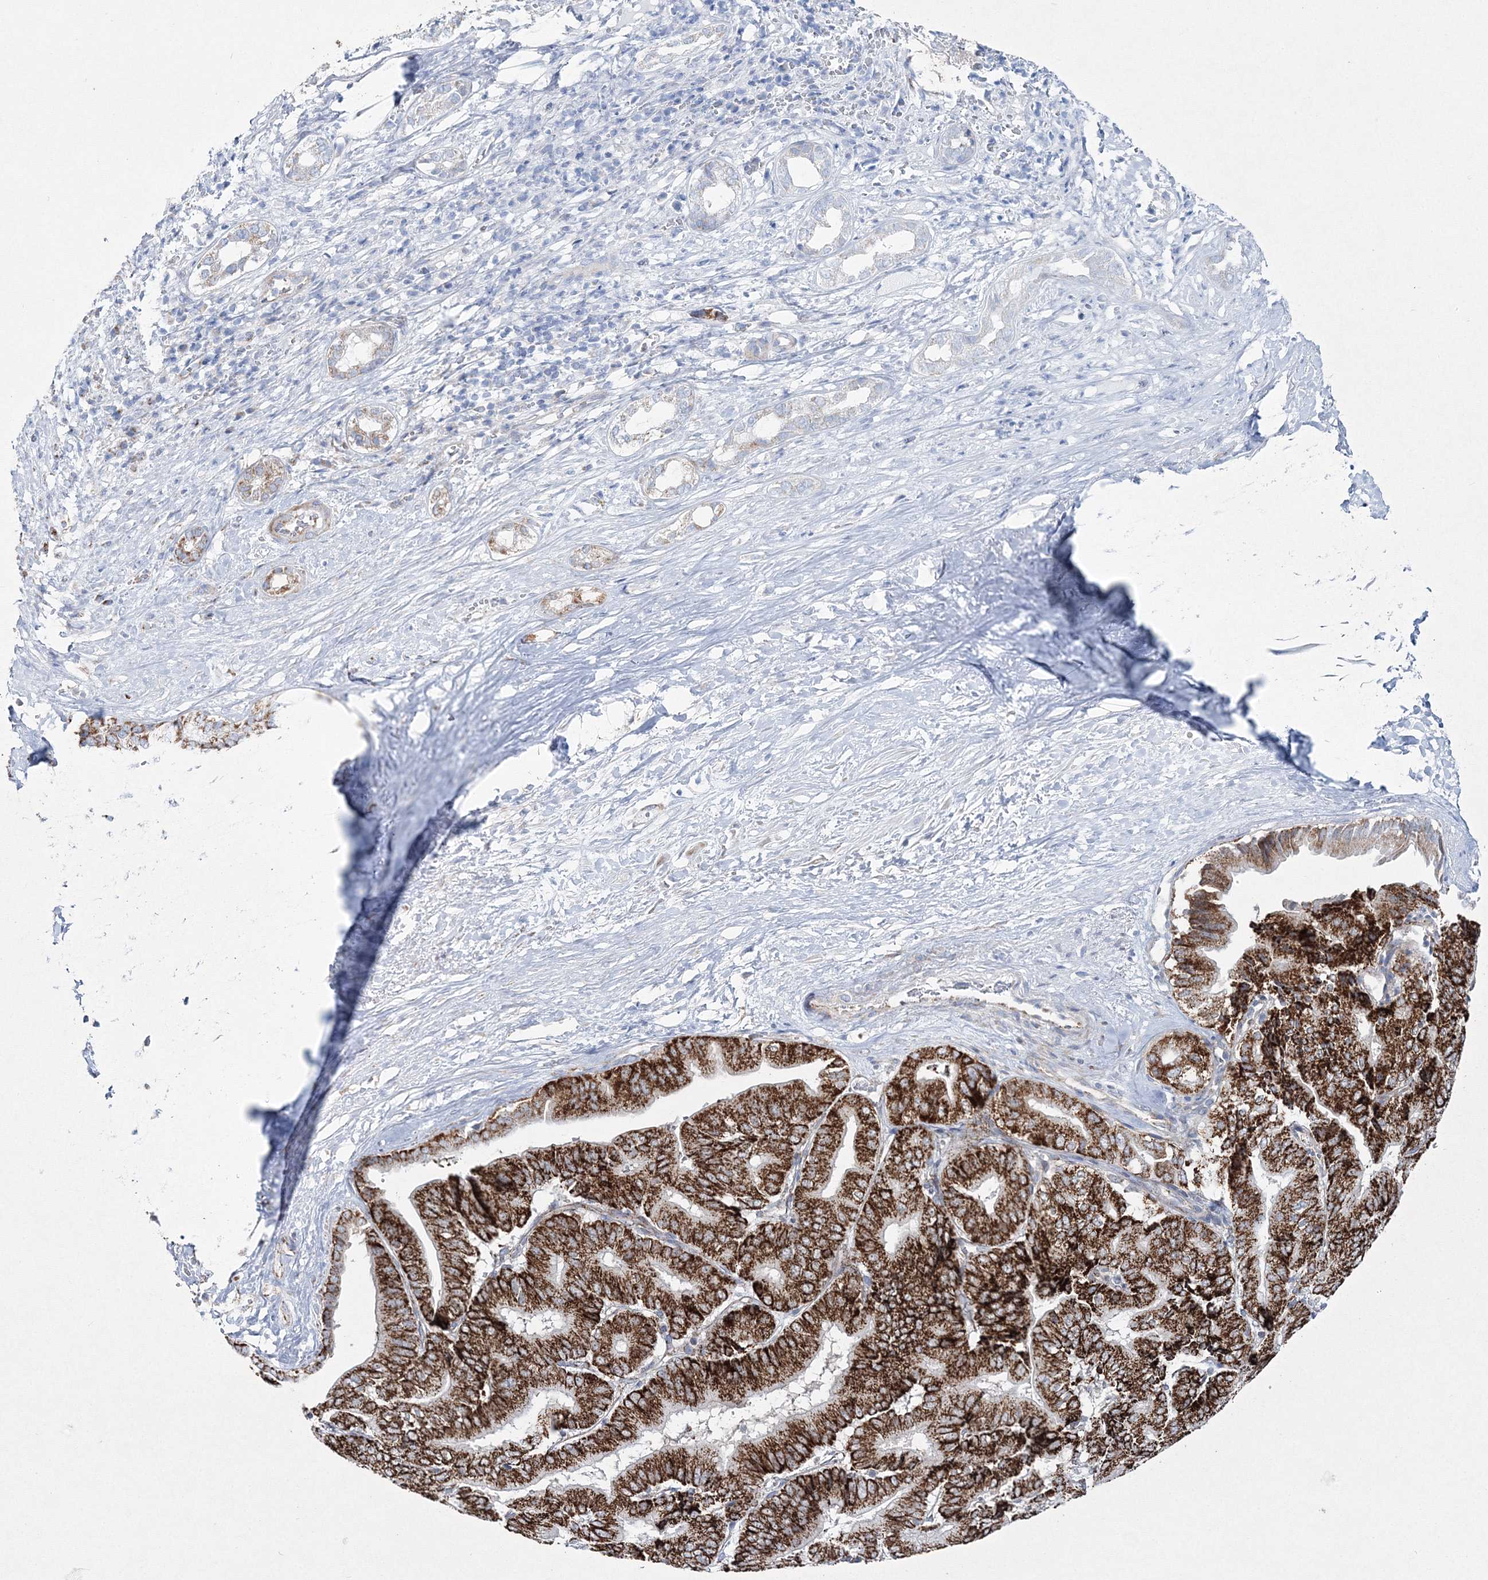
{"staining": {"intensity": "strong", "quantity": ">75%", "location": "cytoplasmic/membranous"}, "tissue": "liver cancer", "cell_type": "Tumor cells", "image_type": "cancer", "snomed": [{"axis": "morphology", "description": "Cholangiocarcinoma"}, {"axis": "topography", "description": "Liver"}], "caption": "Human liver cancer (cholangiocarcinoma) stained with a protein marker shows strong staining in tumor cells.", "gene": "HIBCH", "patient": {"sex": "female", "age": 75}}